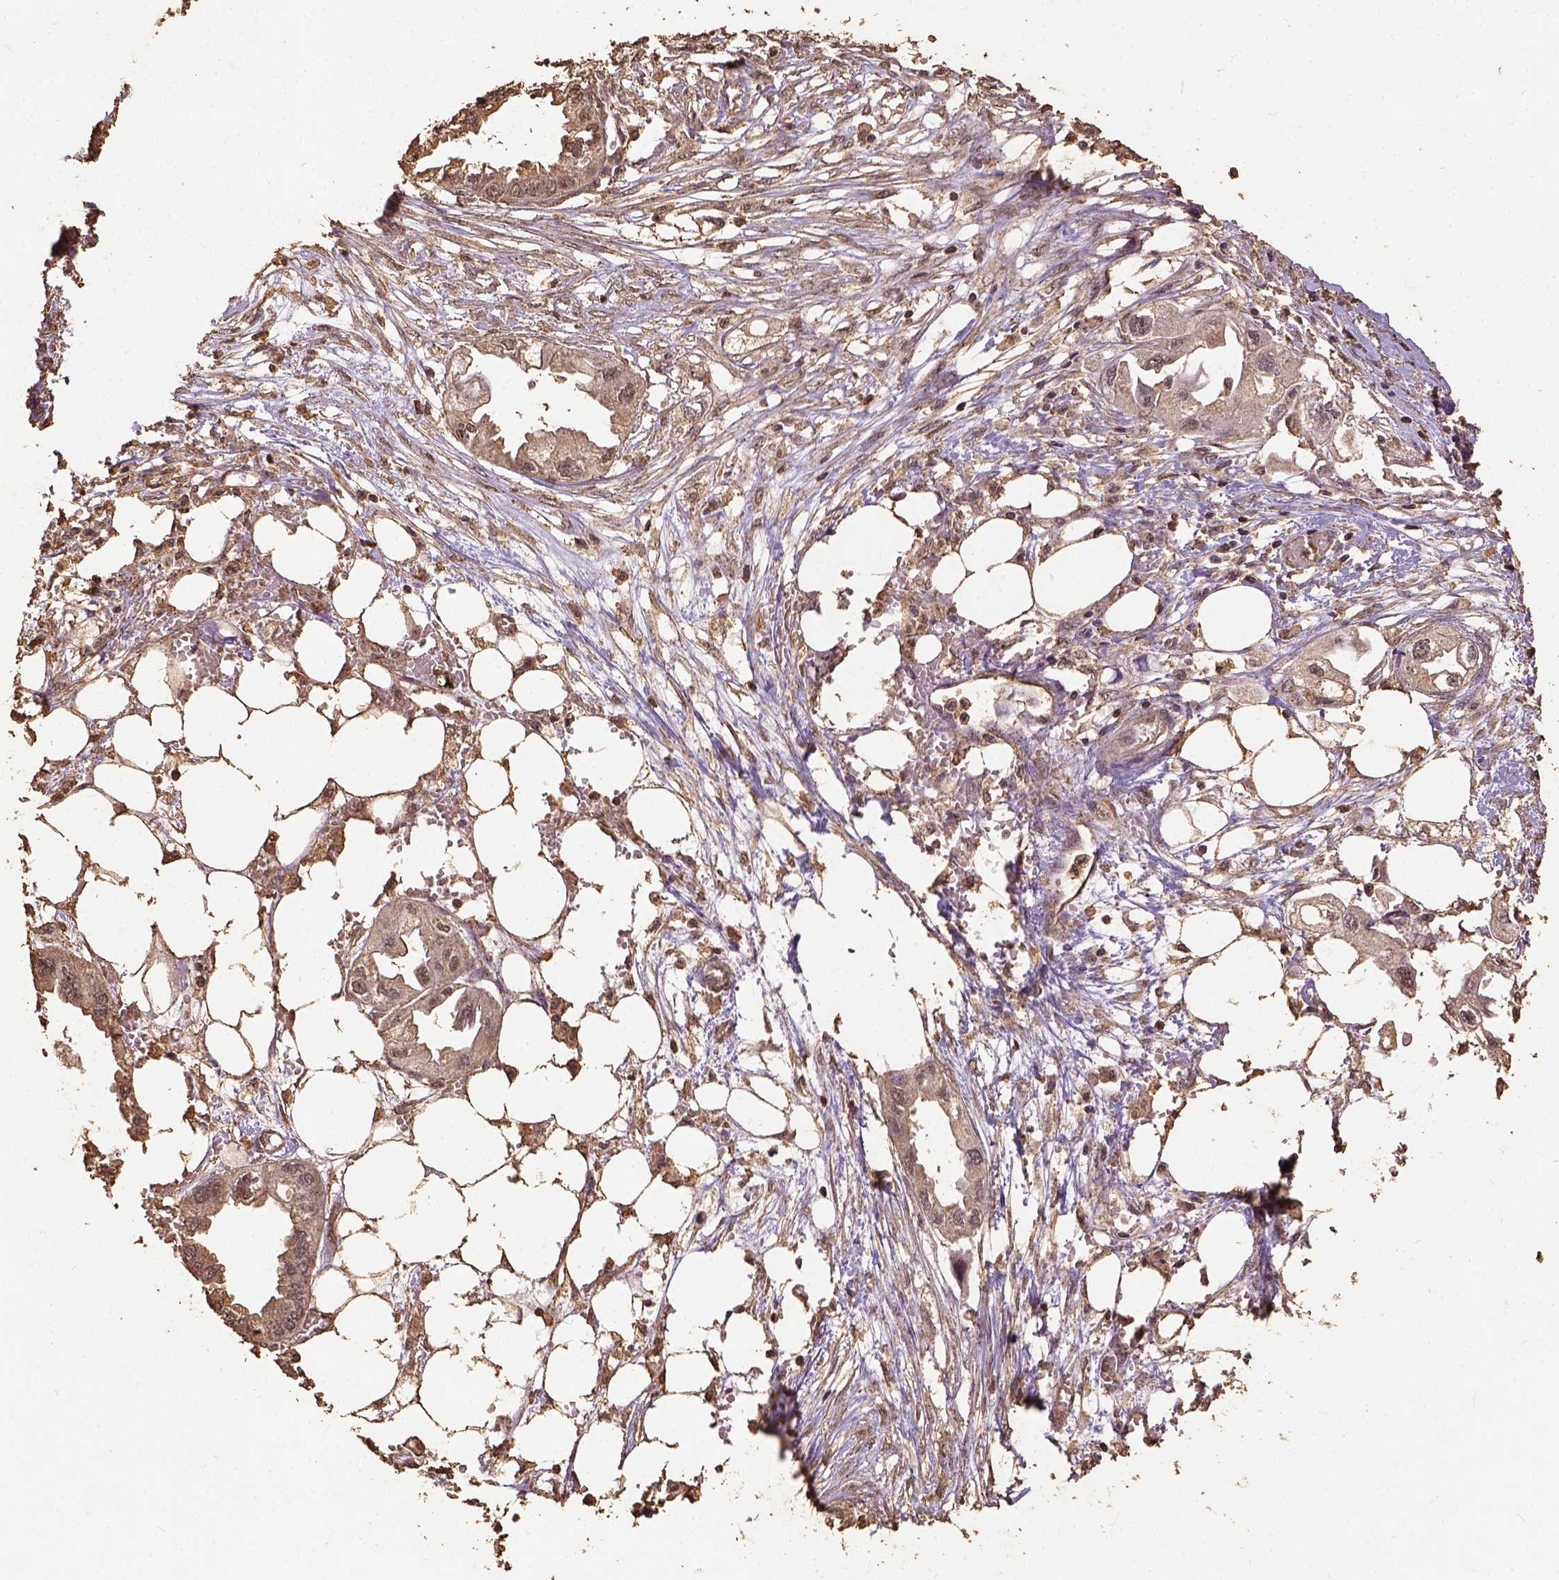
{"staining": {"intensity": "weak", "quantity": ">75%", "location": "nuclear"}, "tissue": "endometrial cancer", "cell_type": "Tumor cells", "image_type": "cancer", "snomed": [{"axis": "morphology", "description": "Adenocarcinoma, NOS"}, {"axis": "morphology", "description": "Adenocarcinoma, metastatic, NOS"}, {"axis": "topography", "description": "Adipose tissue"}, {"axis": "topography", "description": "Endometrium"}], "caption": "Immunohistochemical staining of human endometrial cancer (adenocarcinoma) exhibits weak nuclear protein staining in approximately >75% of tumor cells. (IHC, brightfield microscopy, high magnification).", "gene": "NACC1", "patient": {"sex": "female", "age": 67}}